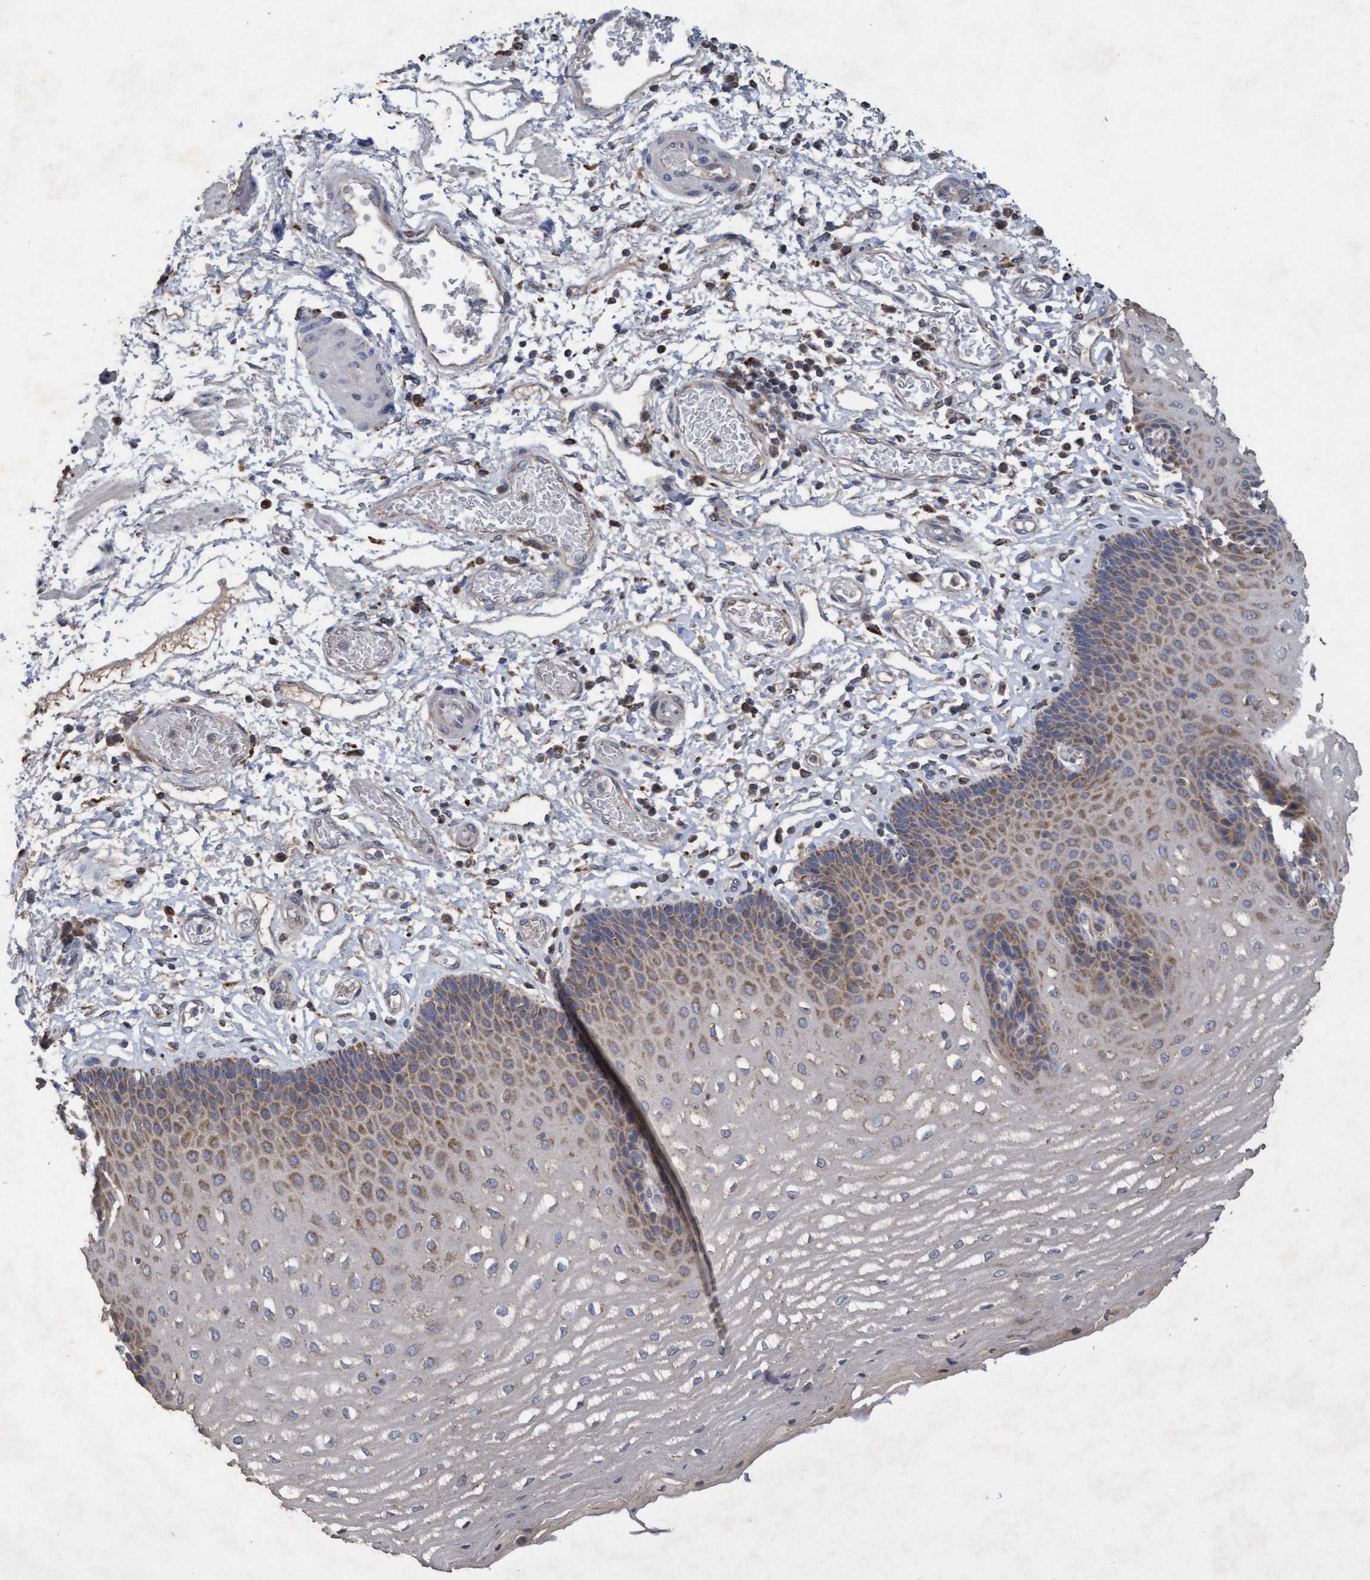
{"staining": {"intensity": "moderate", "quantity": "25%-75%", "location": "cytoplasmic/membranous"}, "tissue": "esophagus", "cell_type": "Squamous epithelial cells", "image_type": "normal", "snomed": [{"axis": "morphology", "description": "Normal tissue, NOS"}, {"axis": "topography", "description": "Esophagus"}], "caption": "Esophagus stained for a protein (brown) demonstrates moderate cytoplasmic/membranous positive expression in about 25%-75% of squamous epithelial cells.", "gene": "ATPAF2", "patient": {"sex": "male", "age": 54}}